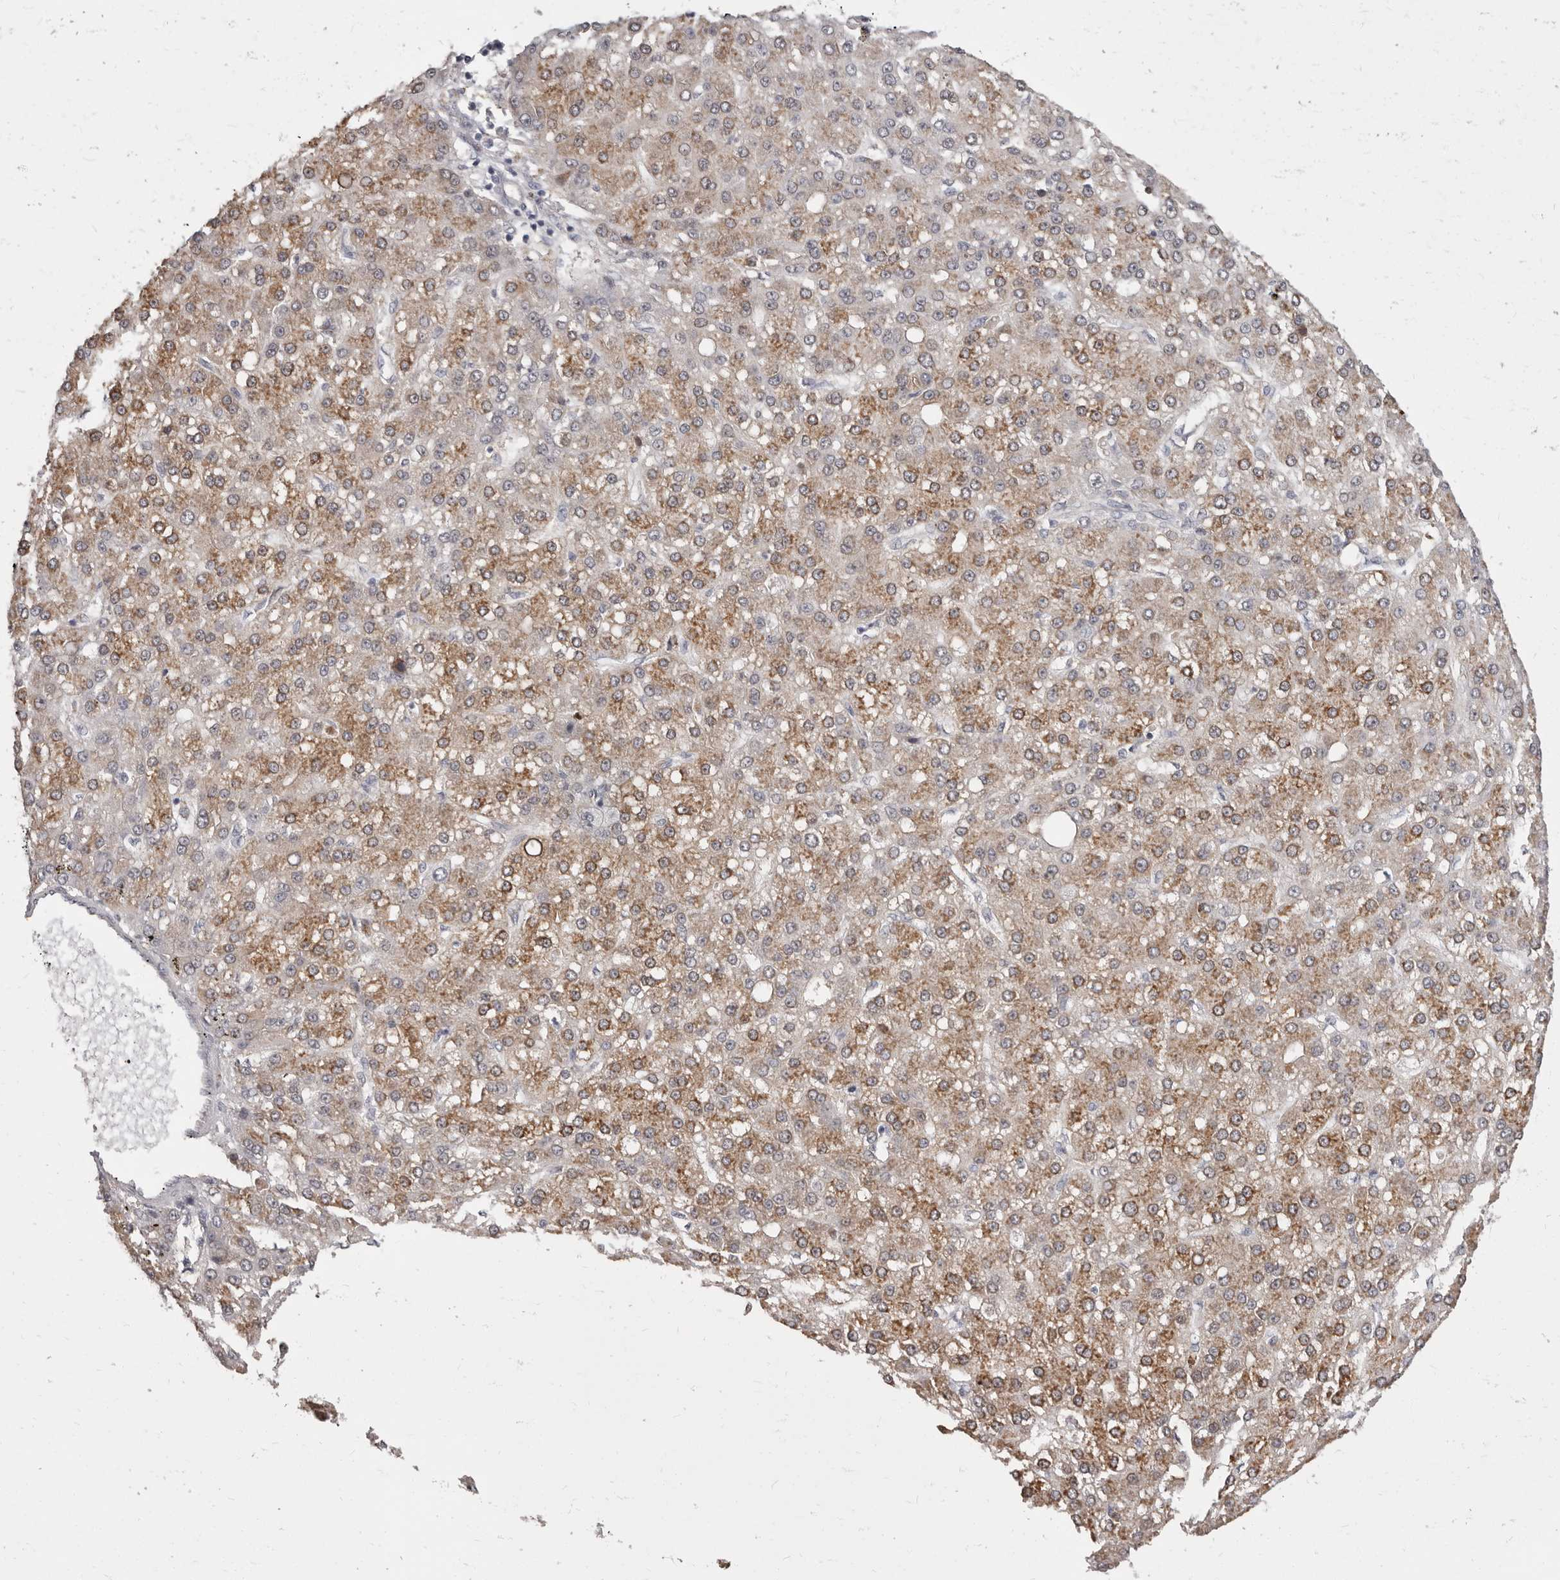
{"staining": {"intensity": "moderate", "quantity": ">75%", "location": "cytoplasmic/membranous"}, "tissue": "liver cancer", "cell_type": "Tumor cells", "image_type": "cancer", "snomed": [{"axis": "morphology", "description": "Carcinoma, Hepatocellular, NOS"}, {"axis": "topography", "description": "Liver"}], "caption": "Approximately >75% of tumor cells in liver cancer demonstrate moderate cytoplasmic/membranous protein expression as visualized by brown immunohistochemical staining.", "gene": "GPR157", "patient": {"sex": "male", "age": 67}}